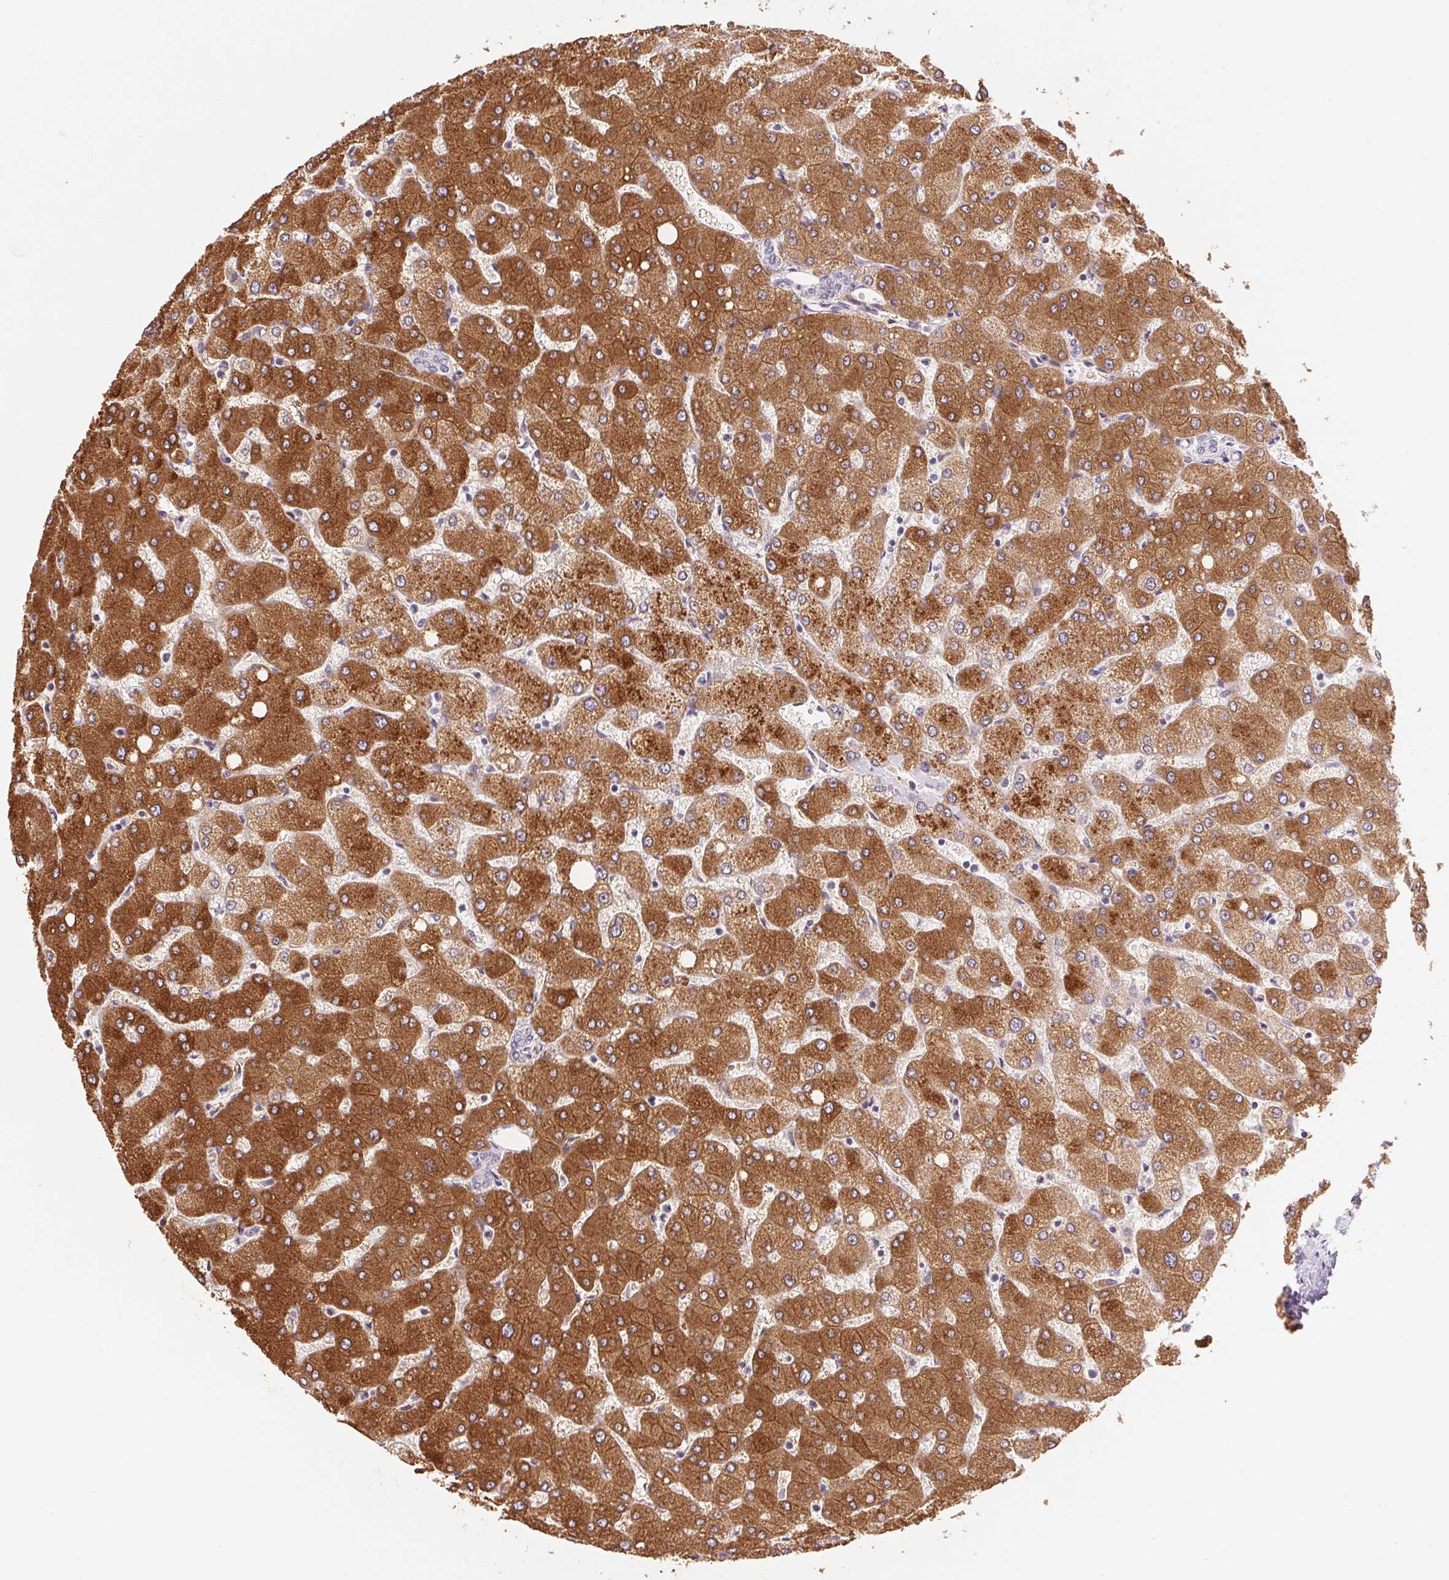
{"staining": {"intensity": "negative", "quantity": "none", "location": "none"}, "tissue": "liver", "cell_type": "Cholangiocytes", "image_type": "normal", "snomed": [{"axis": "morphology", "description": "Normal tissue, NOS"}, {"axis": "topography", "description": "Liver"}], "caption": "Cholangiocytes are negative for brown protein staining in benign liver. (Brightfield microscopy of DAB (3,3'-diaminobenzidine) immunohistochemistry (IHC) at high magnification).", "gene": "GYG2", "patient": {"sex": "female", "age": 54}}